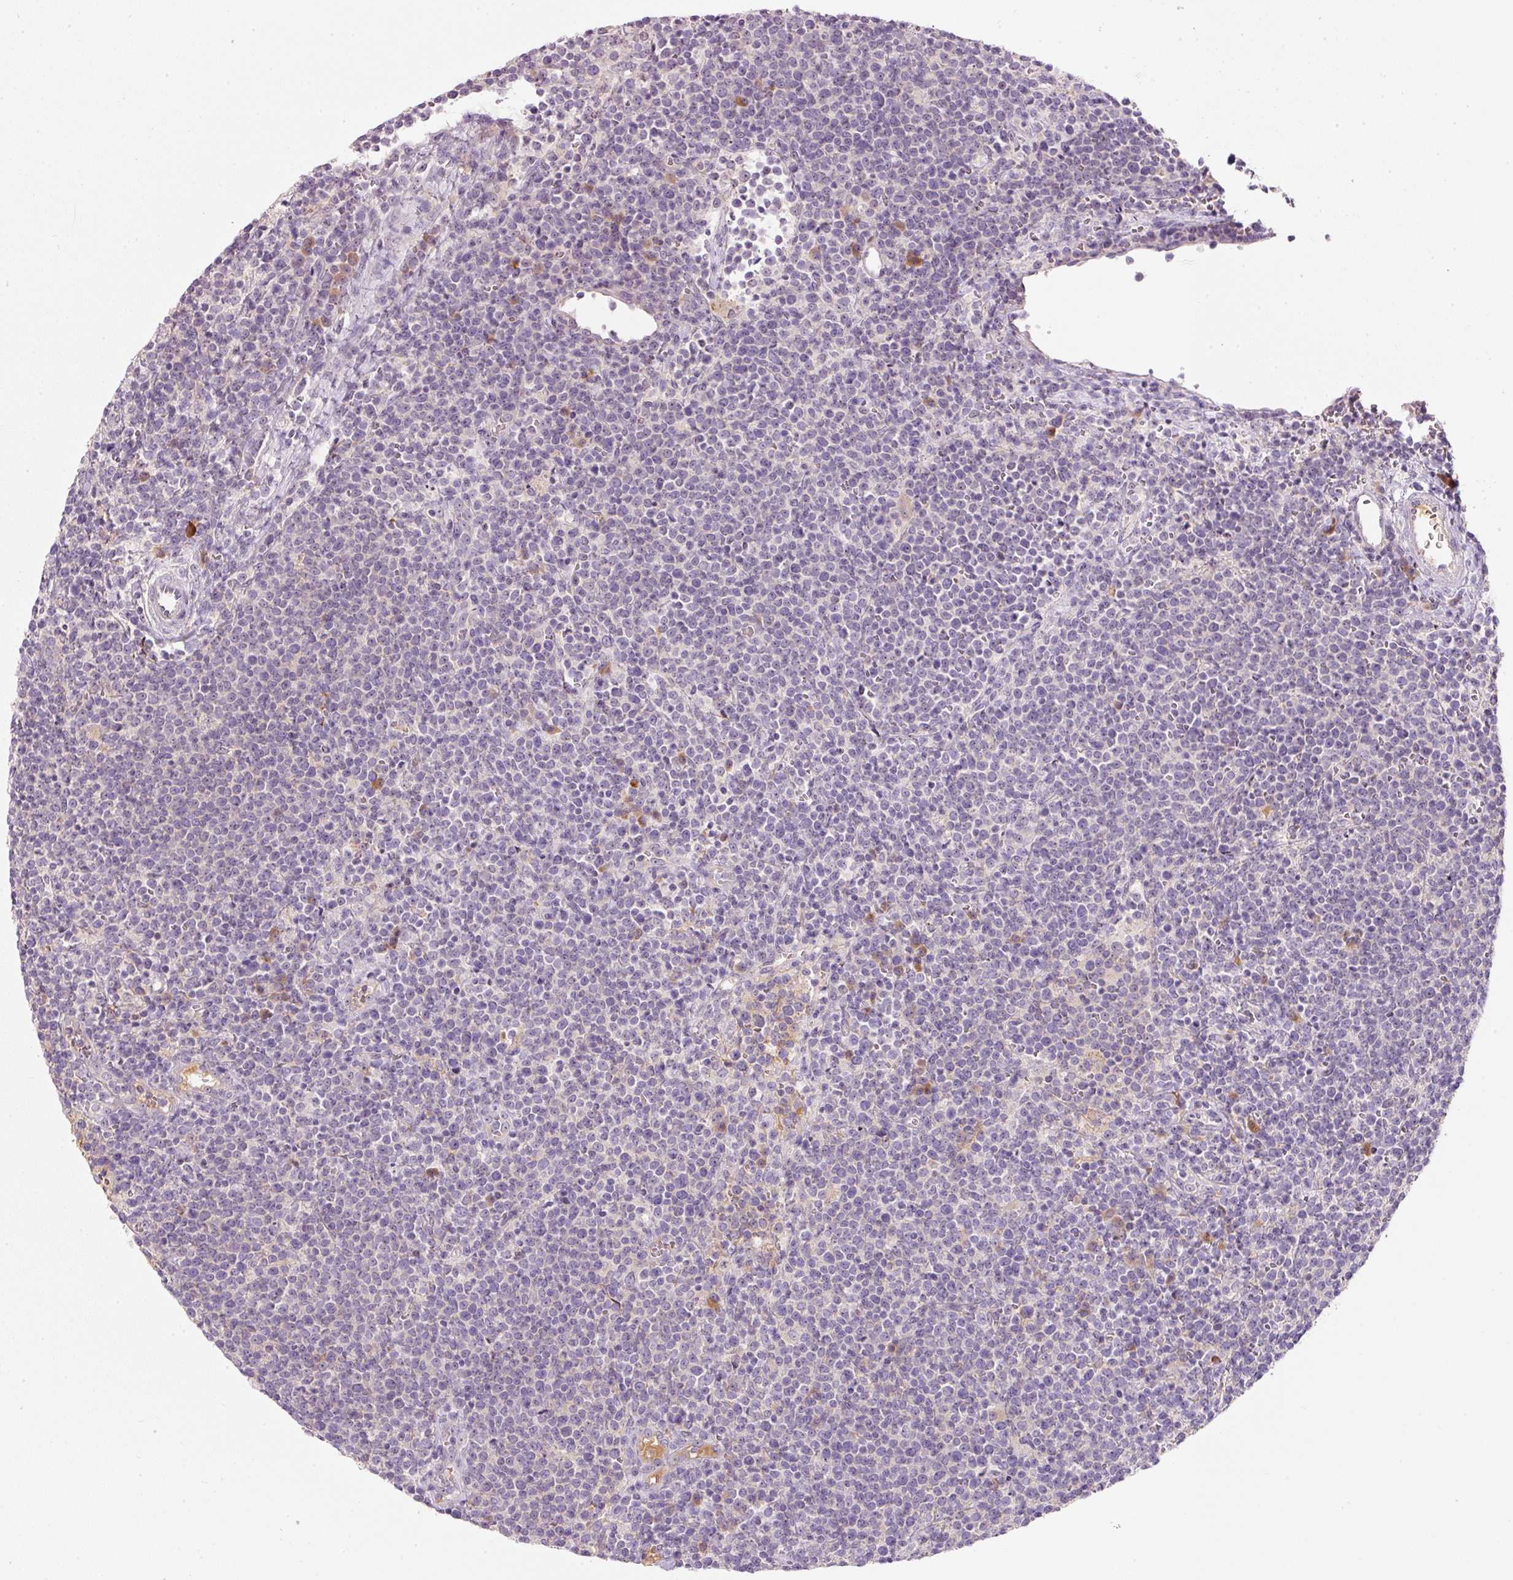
{"staining": {"intensity": "negative", "quantity": "none", "location": "none"}, "tissue": "lymphoma", "cell_type": "Tumor cells", "image_type": "cancer", "snomed": [{"axis": "morphology", "description": "Malignant lymphoma, non-Hodgkin's type, High grade"}, {"axis": "topography", "description": "Lymph node"}], "caption": "DAB (3,3'-diaminobenzidine) immunohistochemical staining of human malignant lymphoma, non-Hodgkin's type (high-grade) displays no significant expression in tumor cells. Nuclei are stained in blue.", "gene": "TMEM37", "patient": {"sex": "male", "age": 61}}